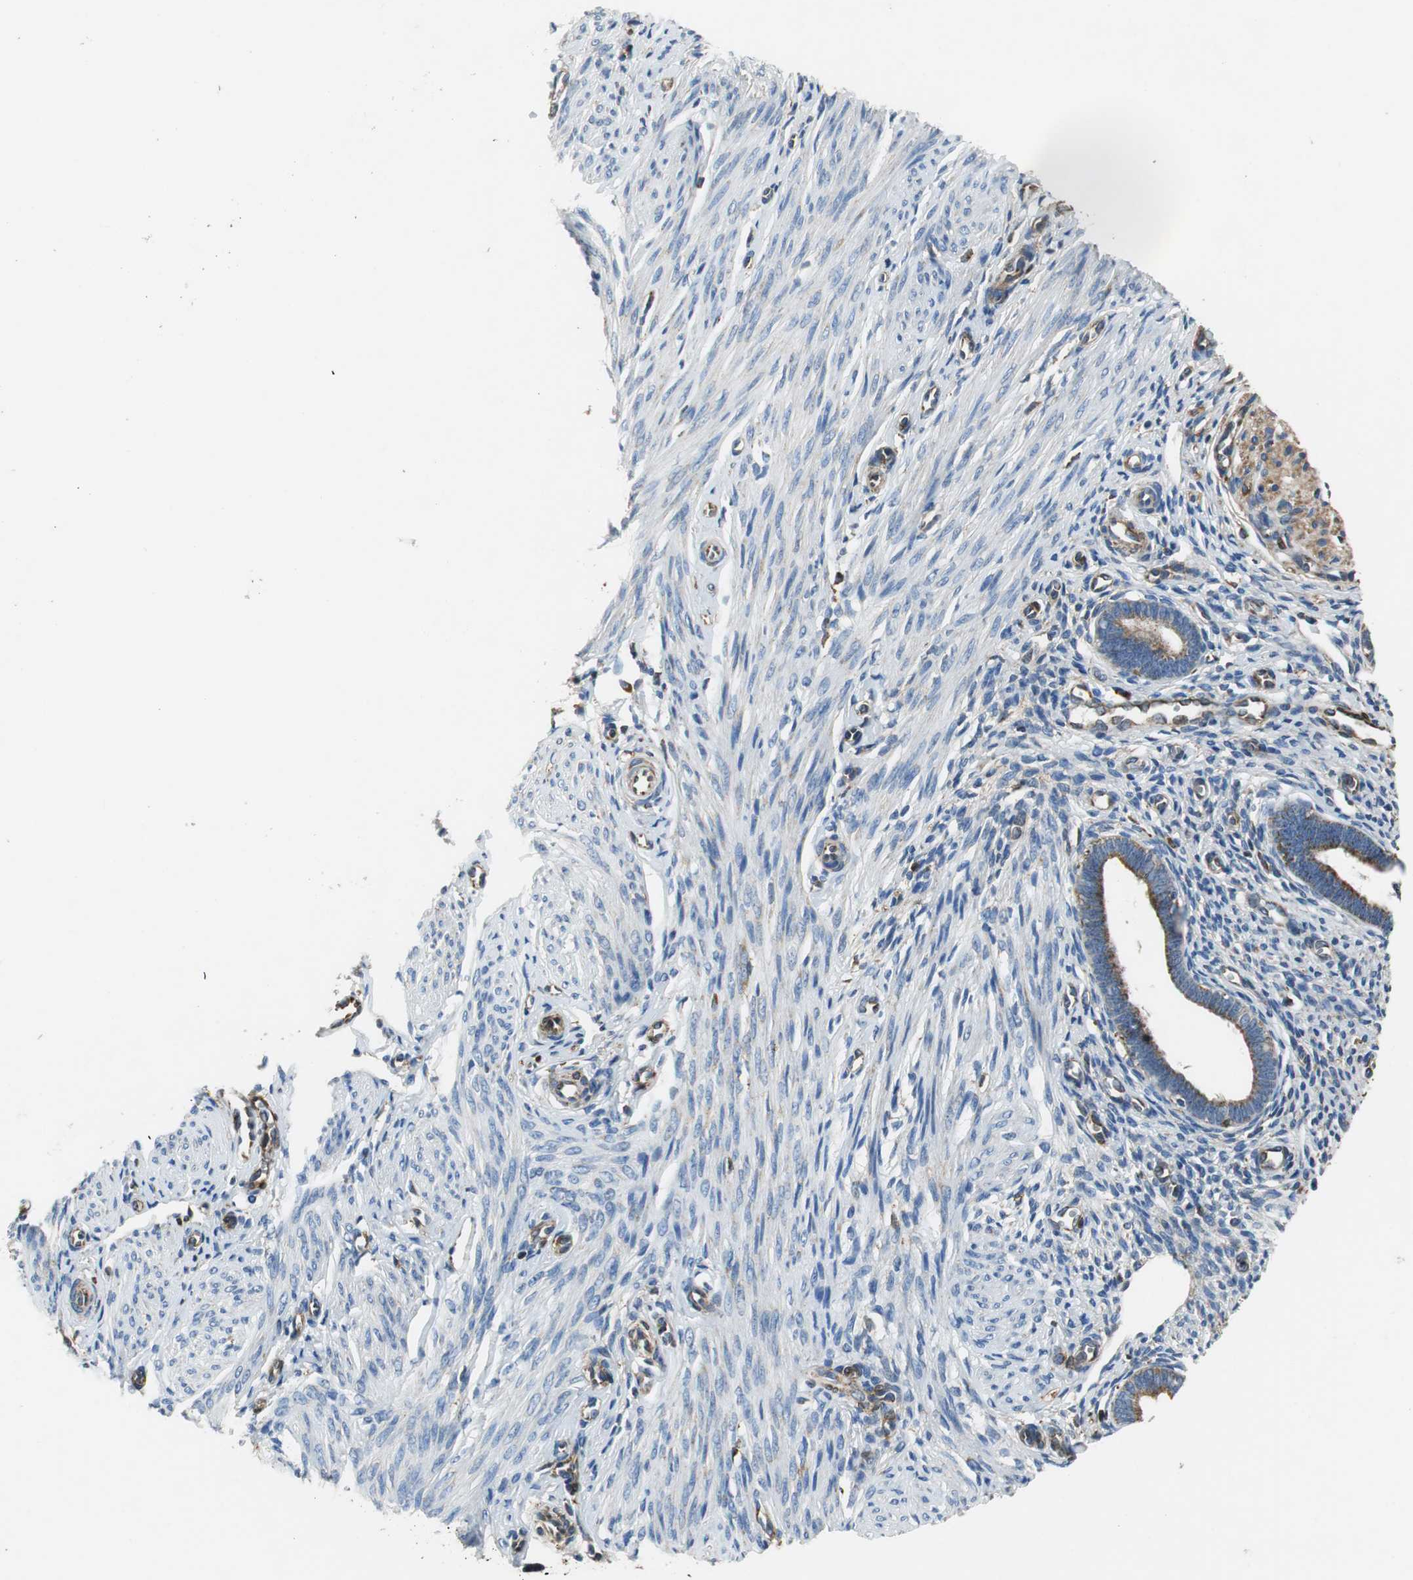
{"staining": {"intensity": "negative", "quantity": "none", "location": "none"}, "tissue": "endometrium", "cell_type": "Cells in endometrial stroma", "image_type": "normal", "snomed": [{"axis": "morphology", "description": "Normal tissue, NOS"}, {"axis": "topography", "description": "Endometrium"}], "caption": "Protein analysis of unremarkable endometrium exhibits no significant staining in cells in endometrial stroma. (Immunohistochemistry (ihc), brightfield microscopy, high magnification).", "gene": "GSTK1", "patient": {"sex": "female", "age": 27}}